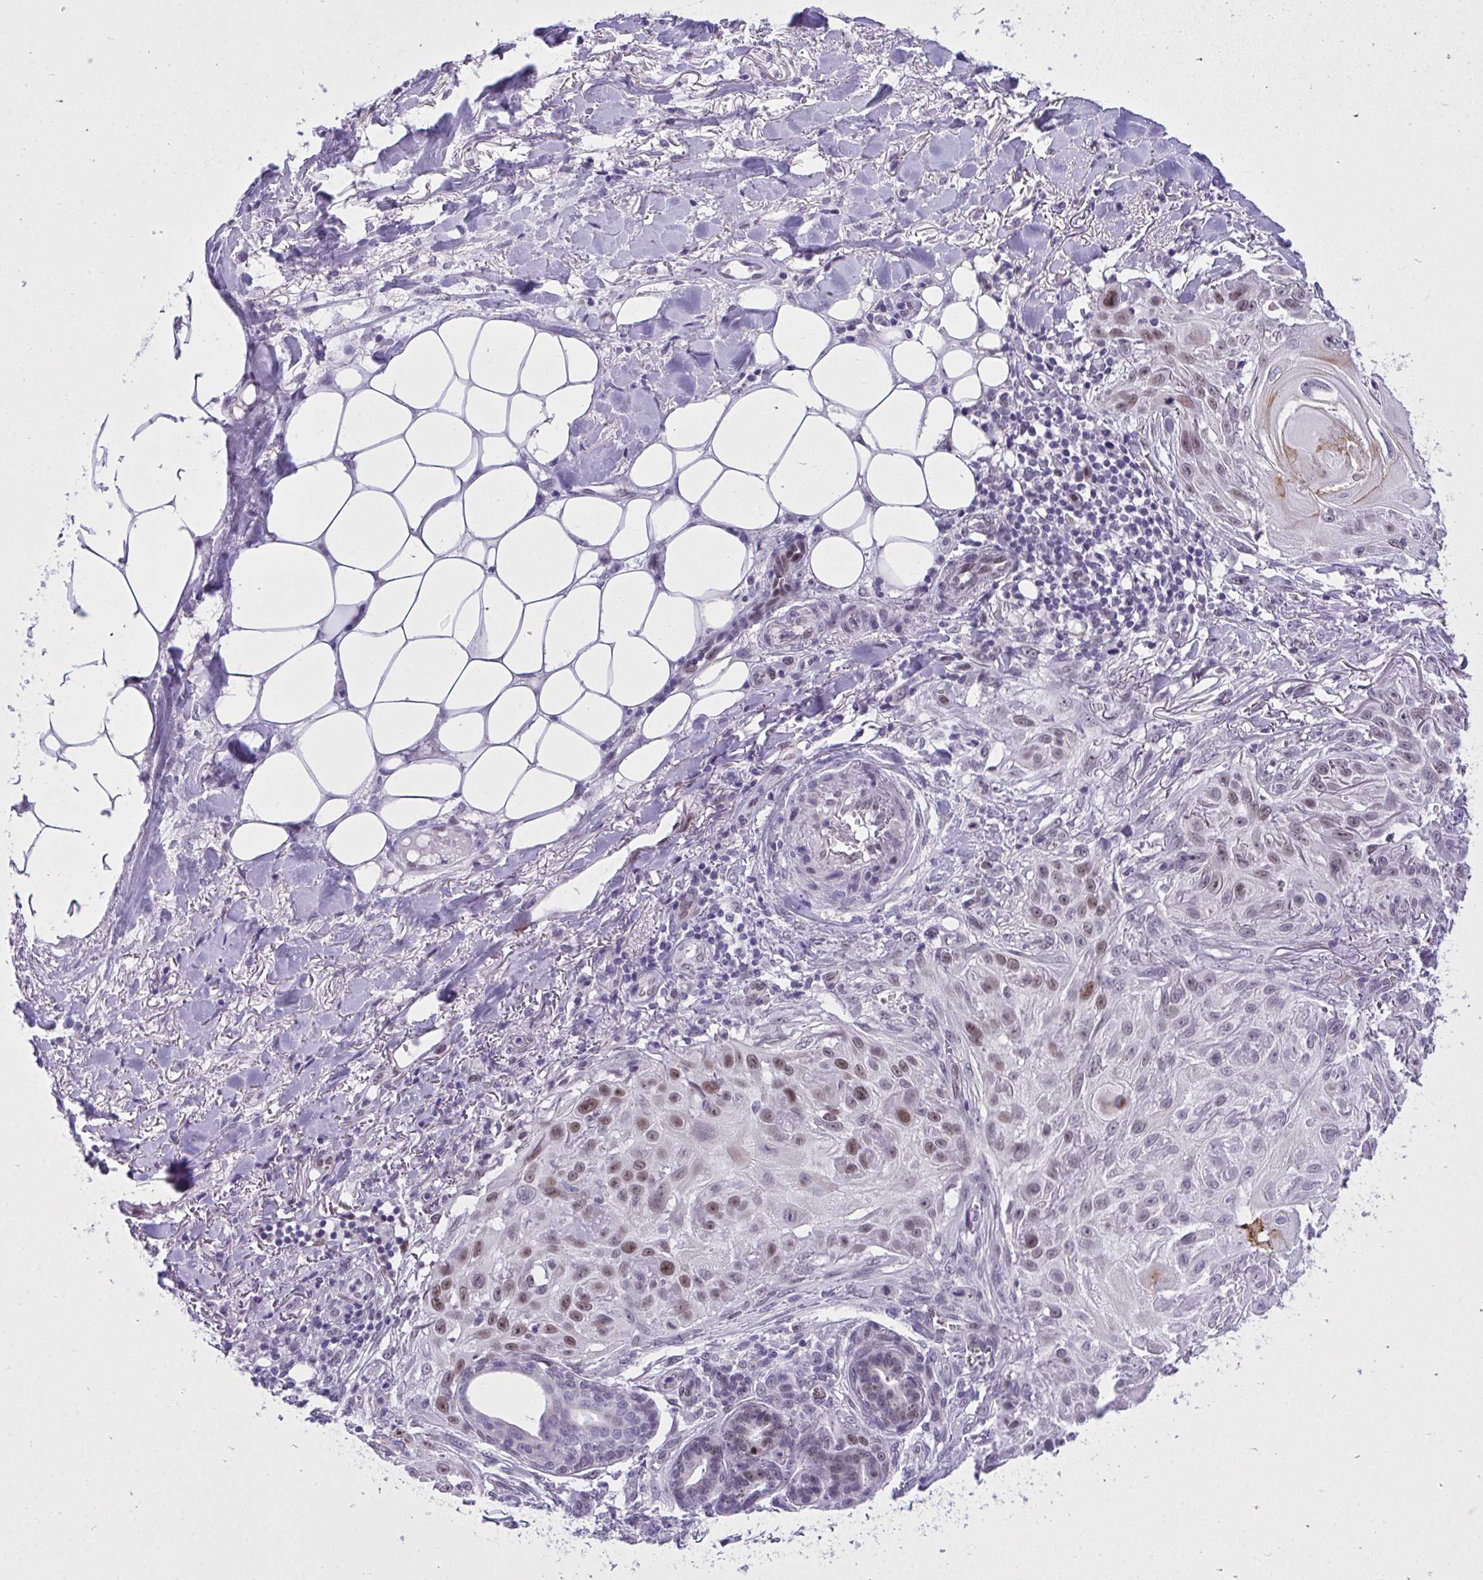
{"staining": {"intensity": "moderate", "quantity": "<25%", "location": "nuclear"}, "tissue": "skin cancer", "cell_type": "Tumor cells", "image_type": "cancer", "snomed": [{"axis": "morphology", "description": "Squamous cell carcinoma, NOS"}, {"axis": "topography", "description": "Skin"}], "caption": "Human skin cancer stained with a brown dye reveals moderate nuclear positive positivity in approximately <25% of tumor cells.", "gene": "TEAD4", "patient": {"sex": "female", "age": 91}}